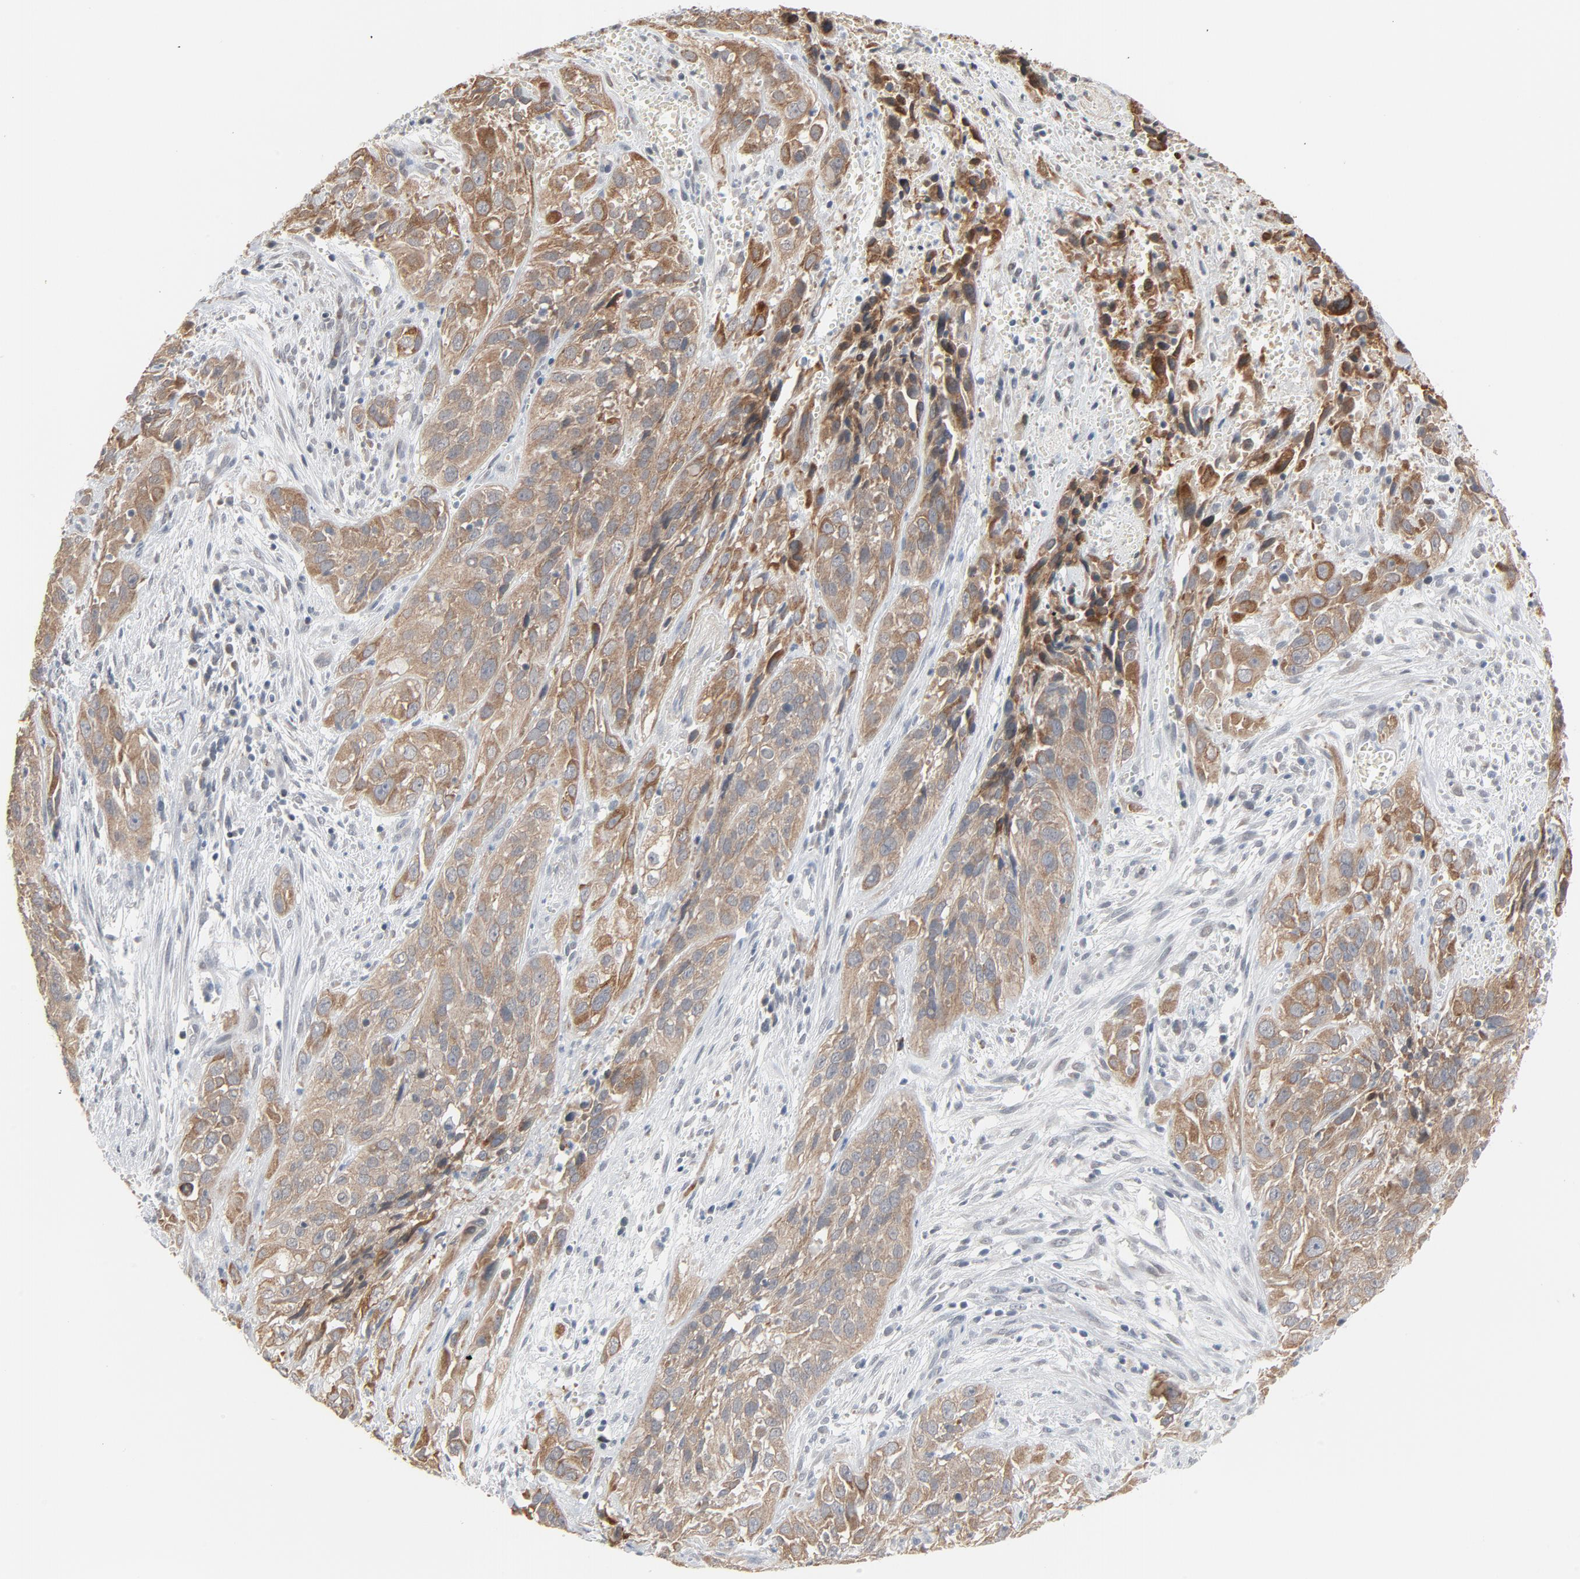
{"staining": {"intensity": "moderate", "quantity": ">75%", "location": "cytoplasmic/membranous"}, "tissue": "cervical cancer", "cell_type": "Tumor cells", "image_type": "cancer", "snomed": [{"axis": "morphology", "description": "Squamous cell carcinoma, NOS"}, {"axis": "topography", "description": "Cervix"}], "caption": "Cervical cancer (squamous cell carcinoma) was stained to show a protein in brown. There is medium levels of moderate cytoplasmic/membranous expression in approximately >75% of tumor cells.", "gene": "ITPR3", "patient": {"sex": "female", "age": 32}}